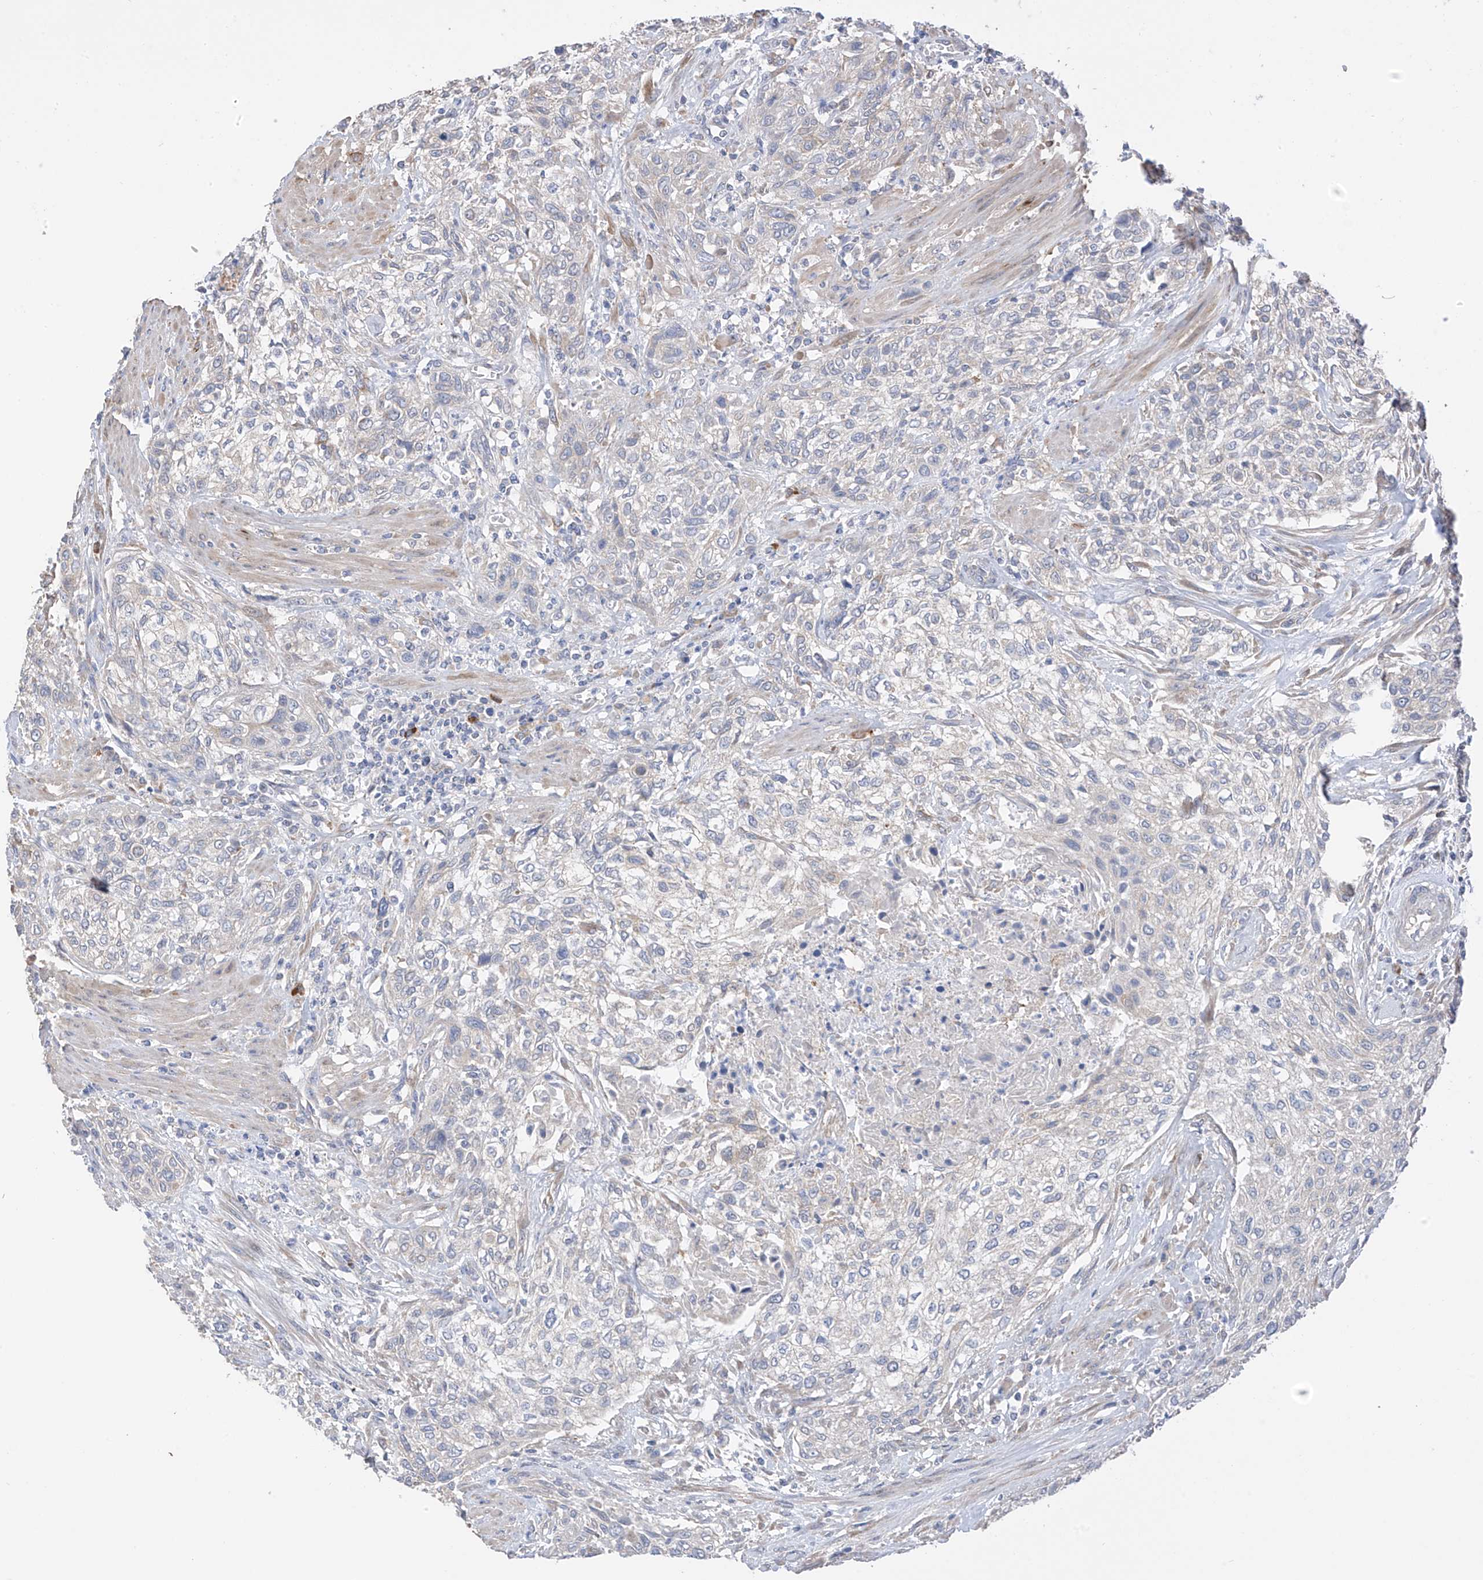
{"staining": {"intensity": "negative", "quantity": "none", "location": "none"}, "tissue": "urothelial cancer", "cell_type": "Tumor cells", "image_type": "cancer", "snomed": [{"axis": "morphology", "description": "Urothelial carcinoma, High grade"}, {"axis": "topography", "description": "Urinary bladder"}], "caption": "Photomicrograph shows no protein positivity in tumor cells of high-grade urothelial carcinoma tissue.", "gene": "REC8", "patient": {"sex": "male", "age": 35}}